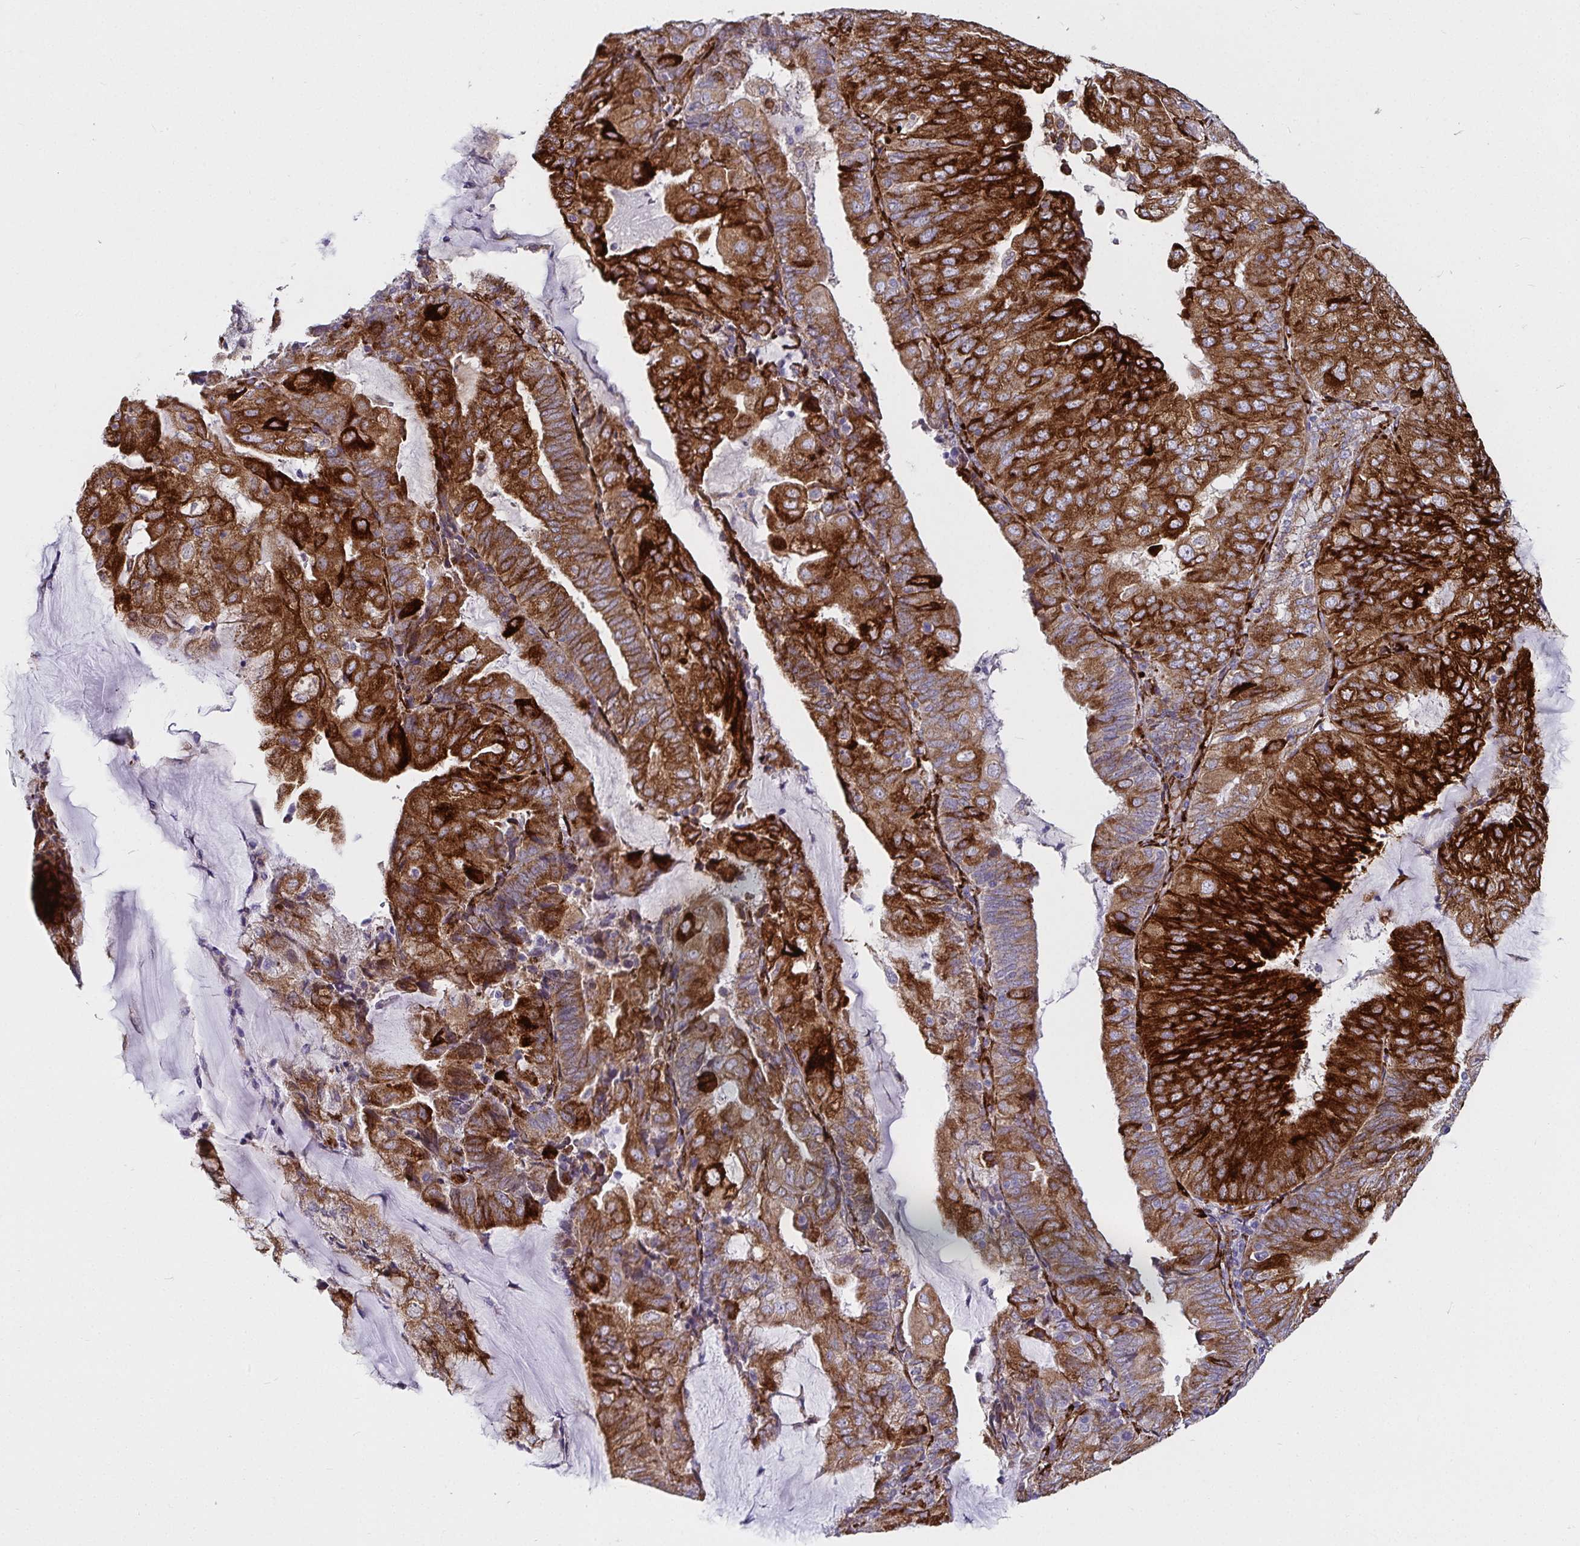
{"staining": {"intensity": "strong", "quantity": "25%-75%", "location": "cytoplasmic/membranous"}, "tissue": "endometrial cancer", "cell_type": "Tumor cells", "image_type": "cancer", "snomed": [{"axis": "morphology", "description": "Adenocarcinoma, NOS"}, {"axis": "topography", "description": "Endometrium"}], "caption": "Endometrial cancer stained for a protein (brown) reveals strong cytoplasmic/membranous positive positivity in about 25%-75% of tumor cells.", "gene": "P4HA2", "patient": {"sex": "female", "age": 81}}